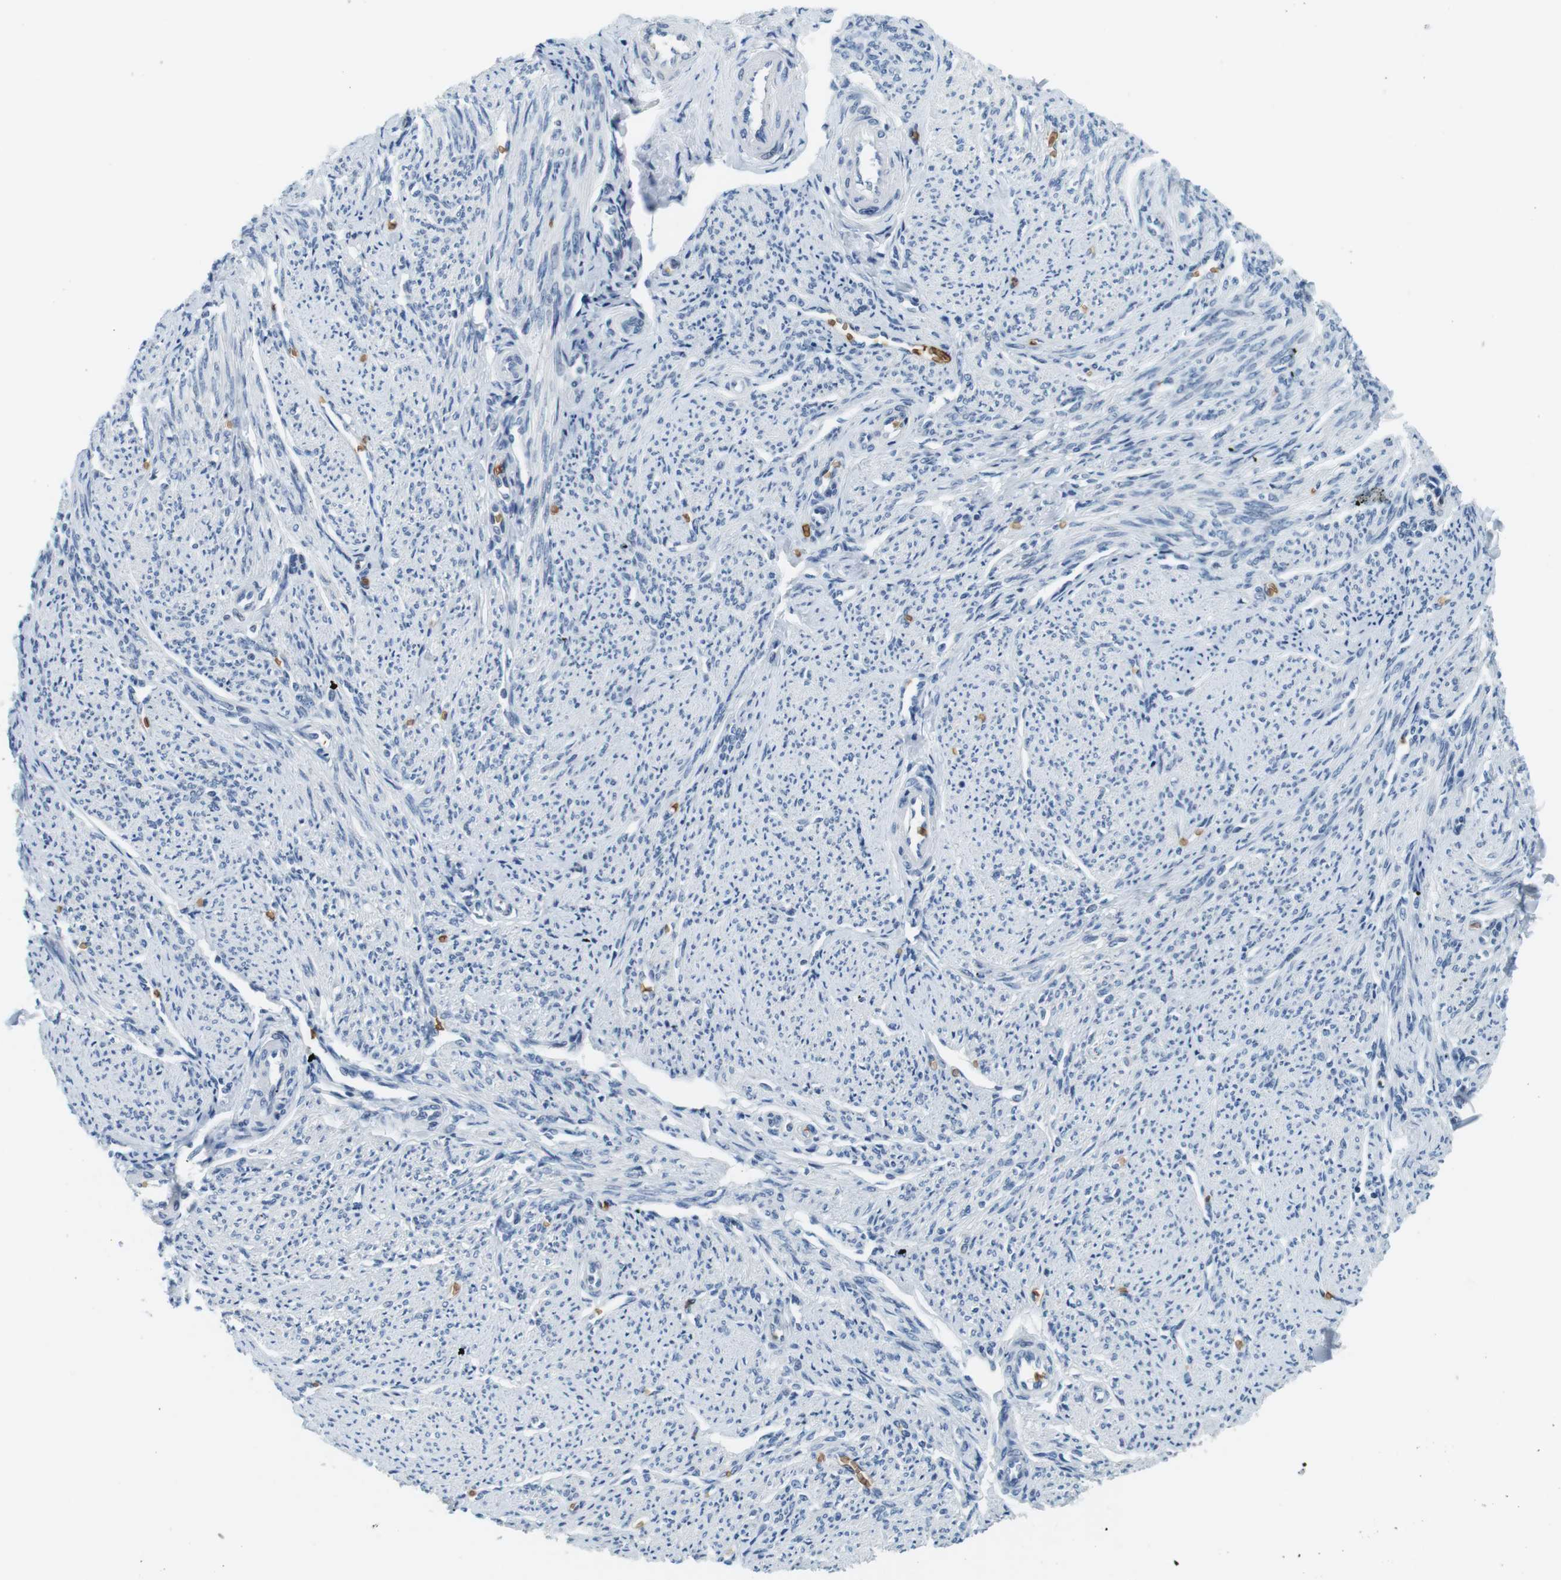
{"staining": {"intensity": "negative", "quantity": "none", "location": "none"}, "tissue": "smooth muscle", "cell_type": "Smooth muscle cells", "image_type": "normal", "snomed": [{"axis": "morphology", "description": "Normal tissue, NOS"}, {"axis": "topography", "description": "Smooth muscle"}], "caption": "A high-resolution photomicrograph shows IHC staining of normal smooth muscle, which shows no significant expression in smooth muscle cells.", "gene": "SLC4A1", "patient": {"sex": "female", "age": 65}}